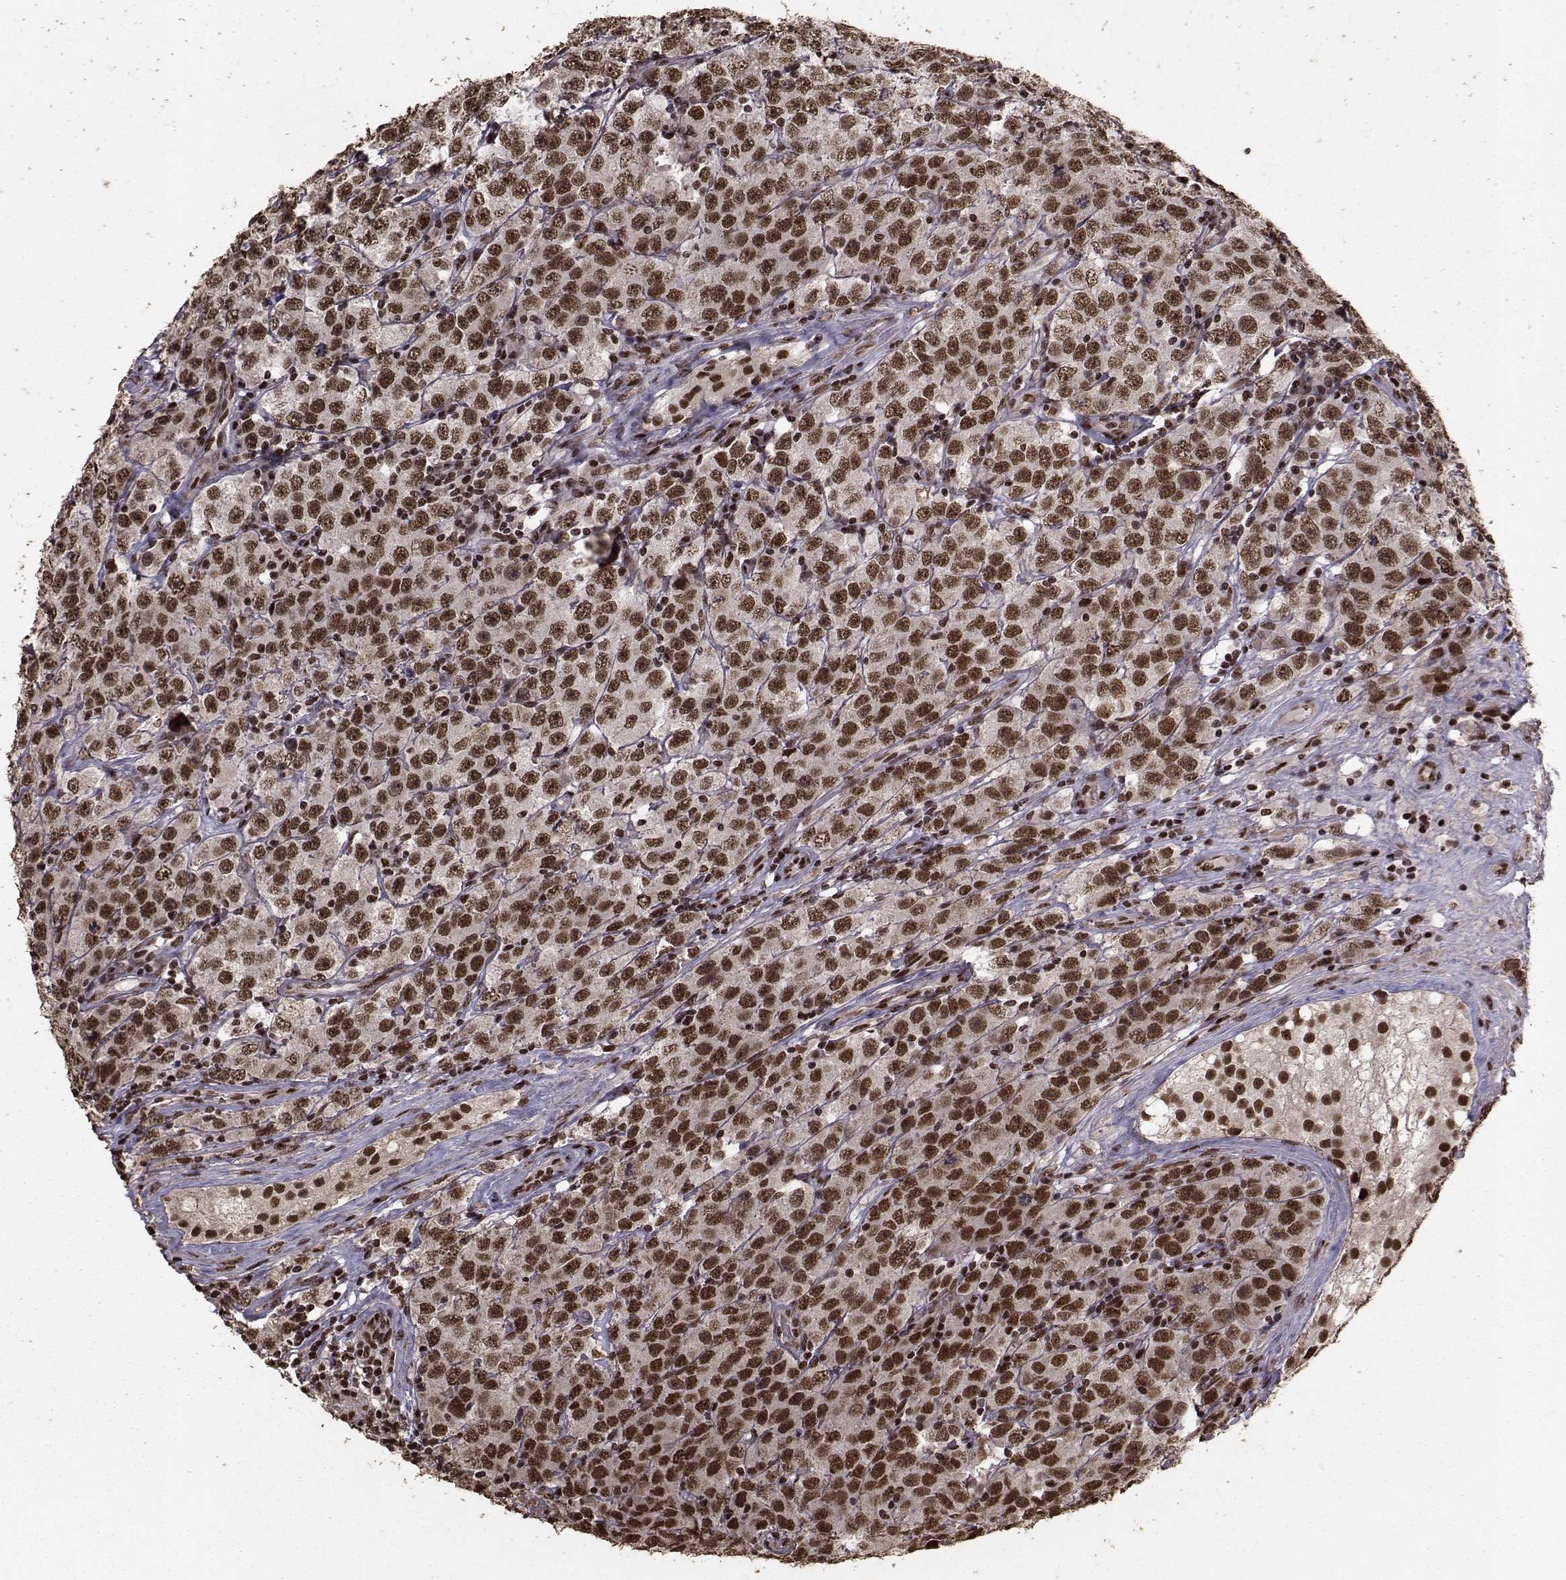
{"staining": {"intensity": "strong", "quantity": ">75%", "location": "cytoplasmic/membranous,nuclear"}, "tissue": "testis cancer", "cell_type": "Tumor cells", "image_type": "cancer", "snomed": [{"axis": "morphology", "description": "Seminoma, NOS"}, {"axis": "topography", "description": "Testis"}], "caption": "Protein staining of testis cancer tissue displays strong cytoplasmic/membranous and nuclear expression in about >75% of tumor cells. (DAB IHC with brightfield microscopy, high magnification).", "gene": "SF1", "patient": {"sex": "male", "age": 52}}